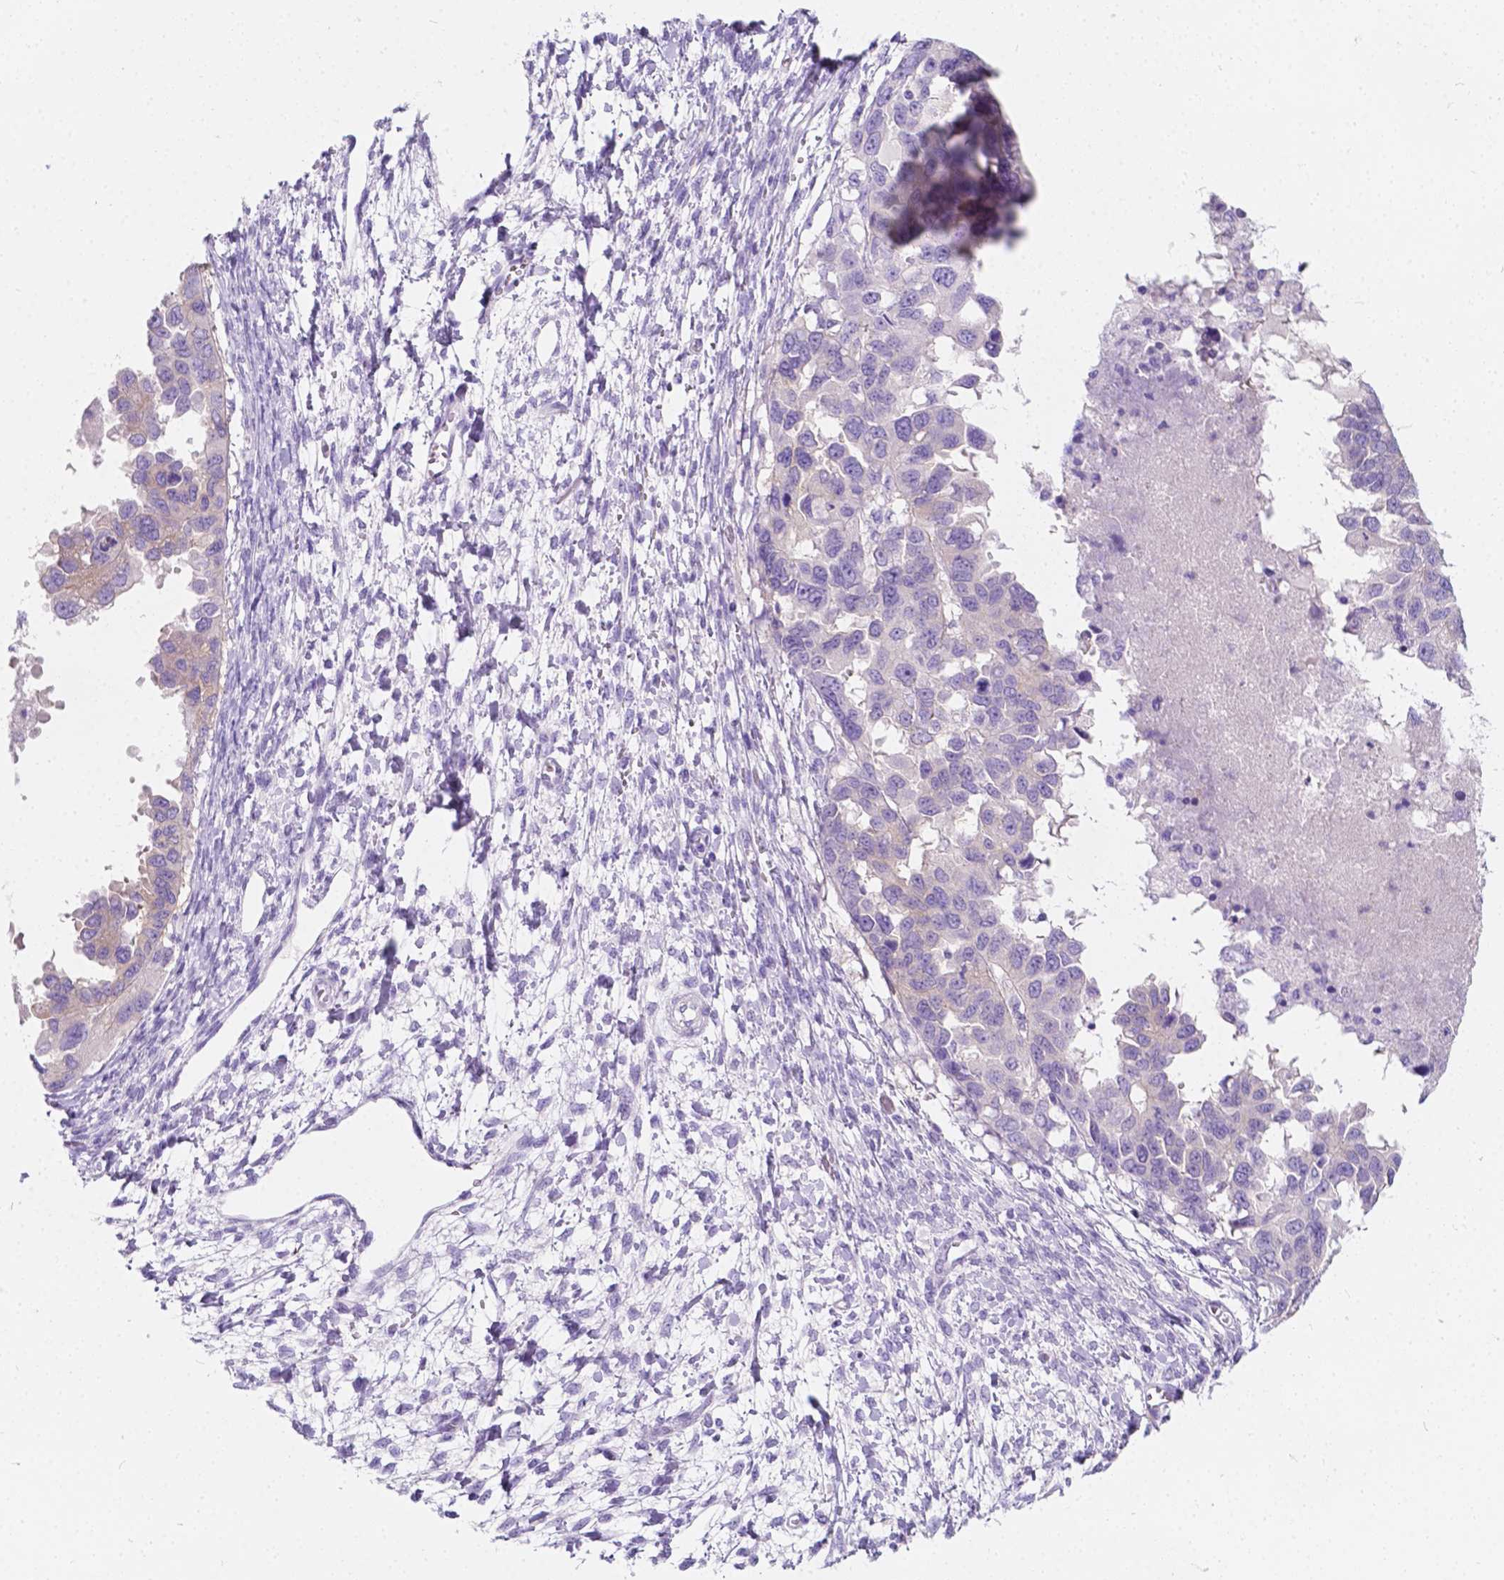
{"staining": {"intensity": "negative", "quantity": "none", "location": "none"}, "tissue": "ovarian cancer", "cell_type": "Tumor cells", "image_type": "cancer", "snomed": [{"axis": "morphology", "description": "Cystadenocarcinoma, serous, NOS"}, {"axis": "topography", "description": "Ovary"}], "caption": "Tumor cells are negative for brown protein staining in serous cystadenocarcinoma (ovarian).", "gene": "GNAO1", "patient": {"sex": "female", "age": 53}}